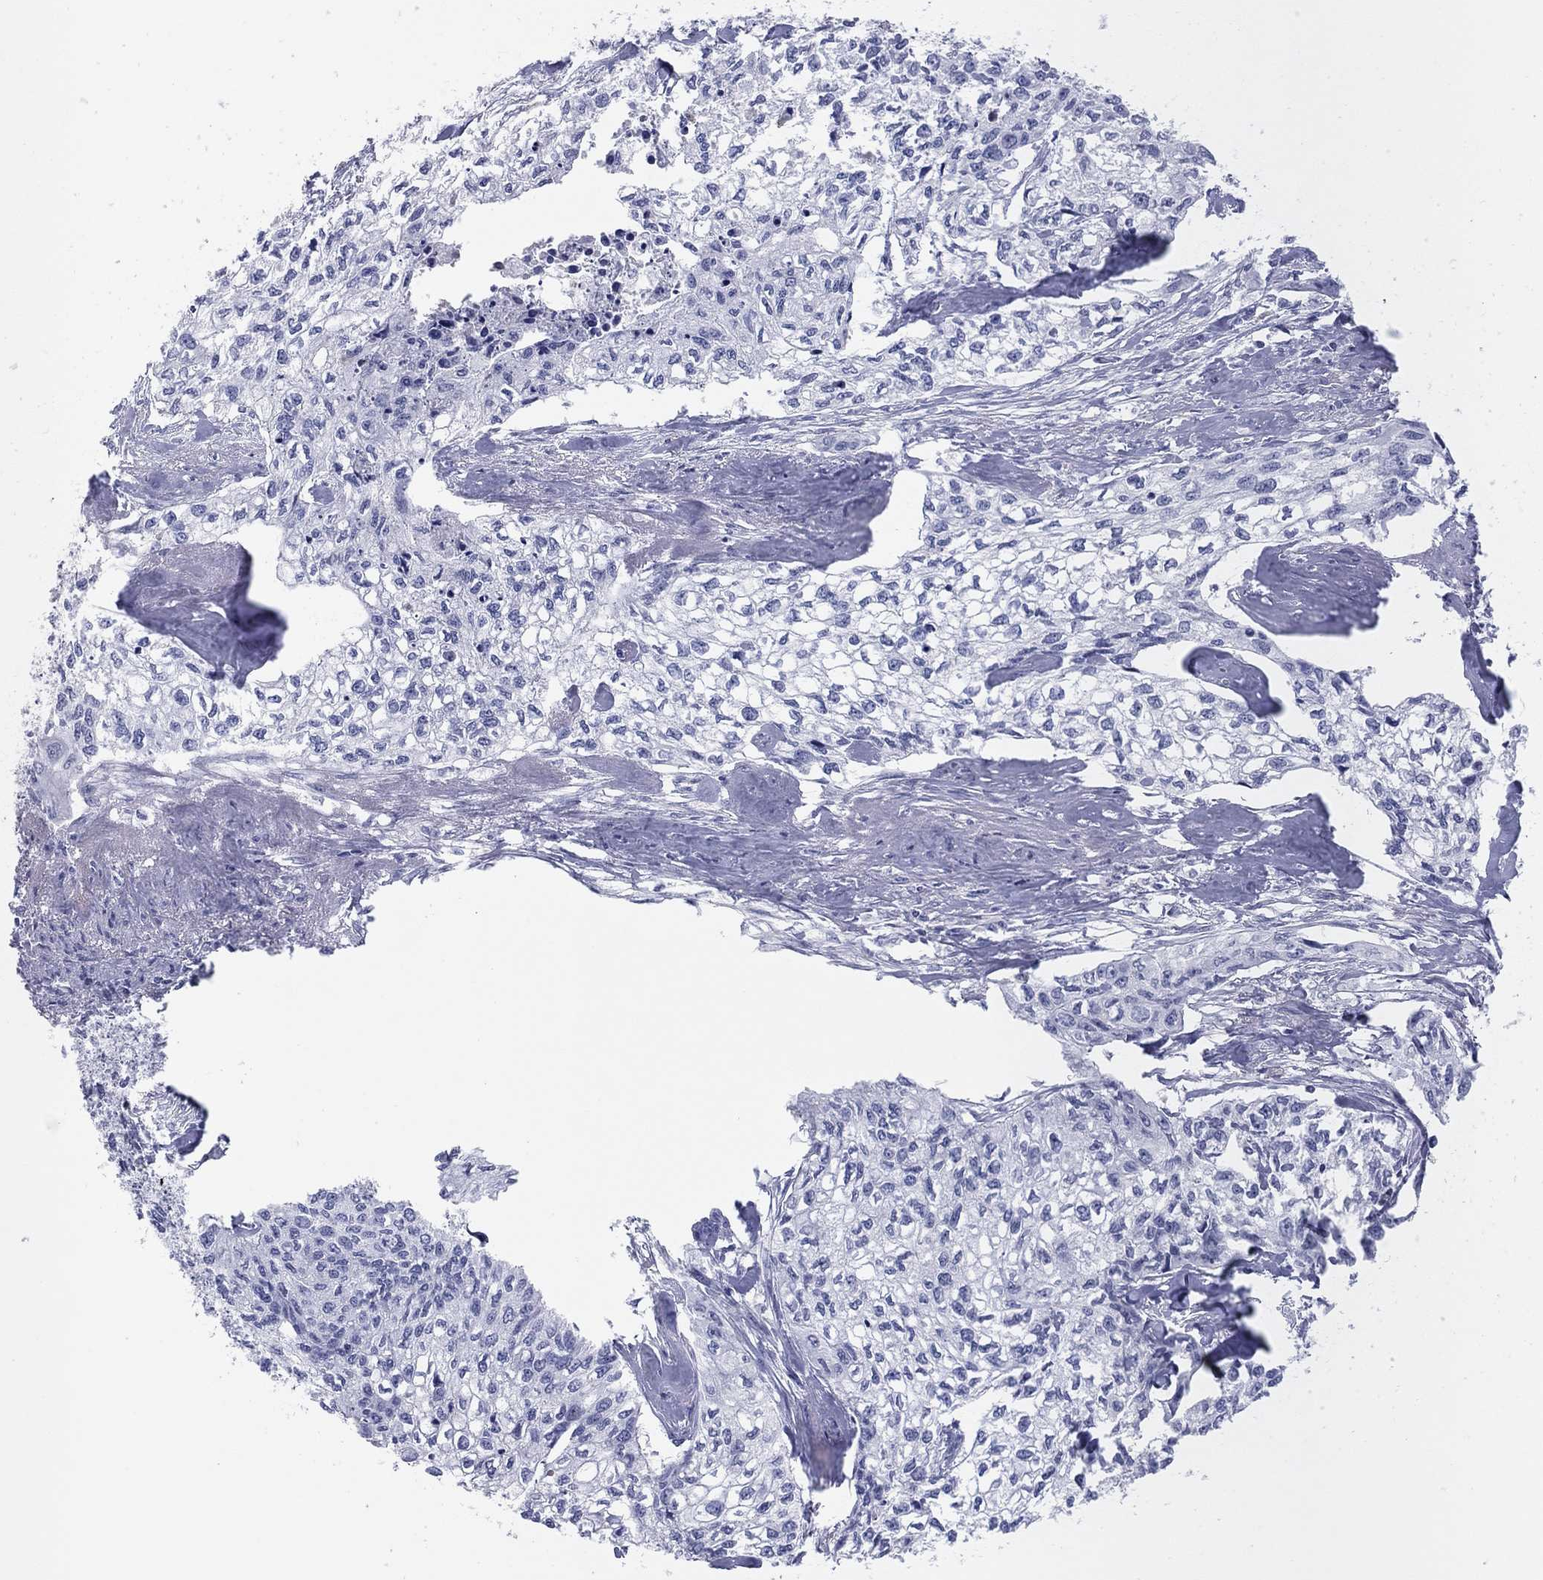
{"staining": {"intensity": "negative", "quantity": "none", "location": "none"}, "tissue": "cervical cancer", "cell_type": "Tumor cells", "image_type": "cancer", "snomed": [{"axis": "morphology", "description": "Squamous cell carcinoma, NOS"}, {"axis": "topography", "description": "Cervix"}], "caption": "This is an immunohistochemistry histopathology image of cervical cancer. There is no positivity in tumor cells.", "gene": "CPNE6", "patient": {"sex": "female", "age": 58}}